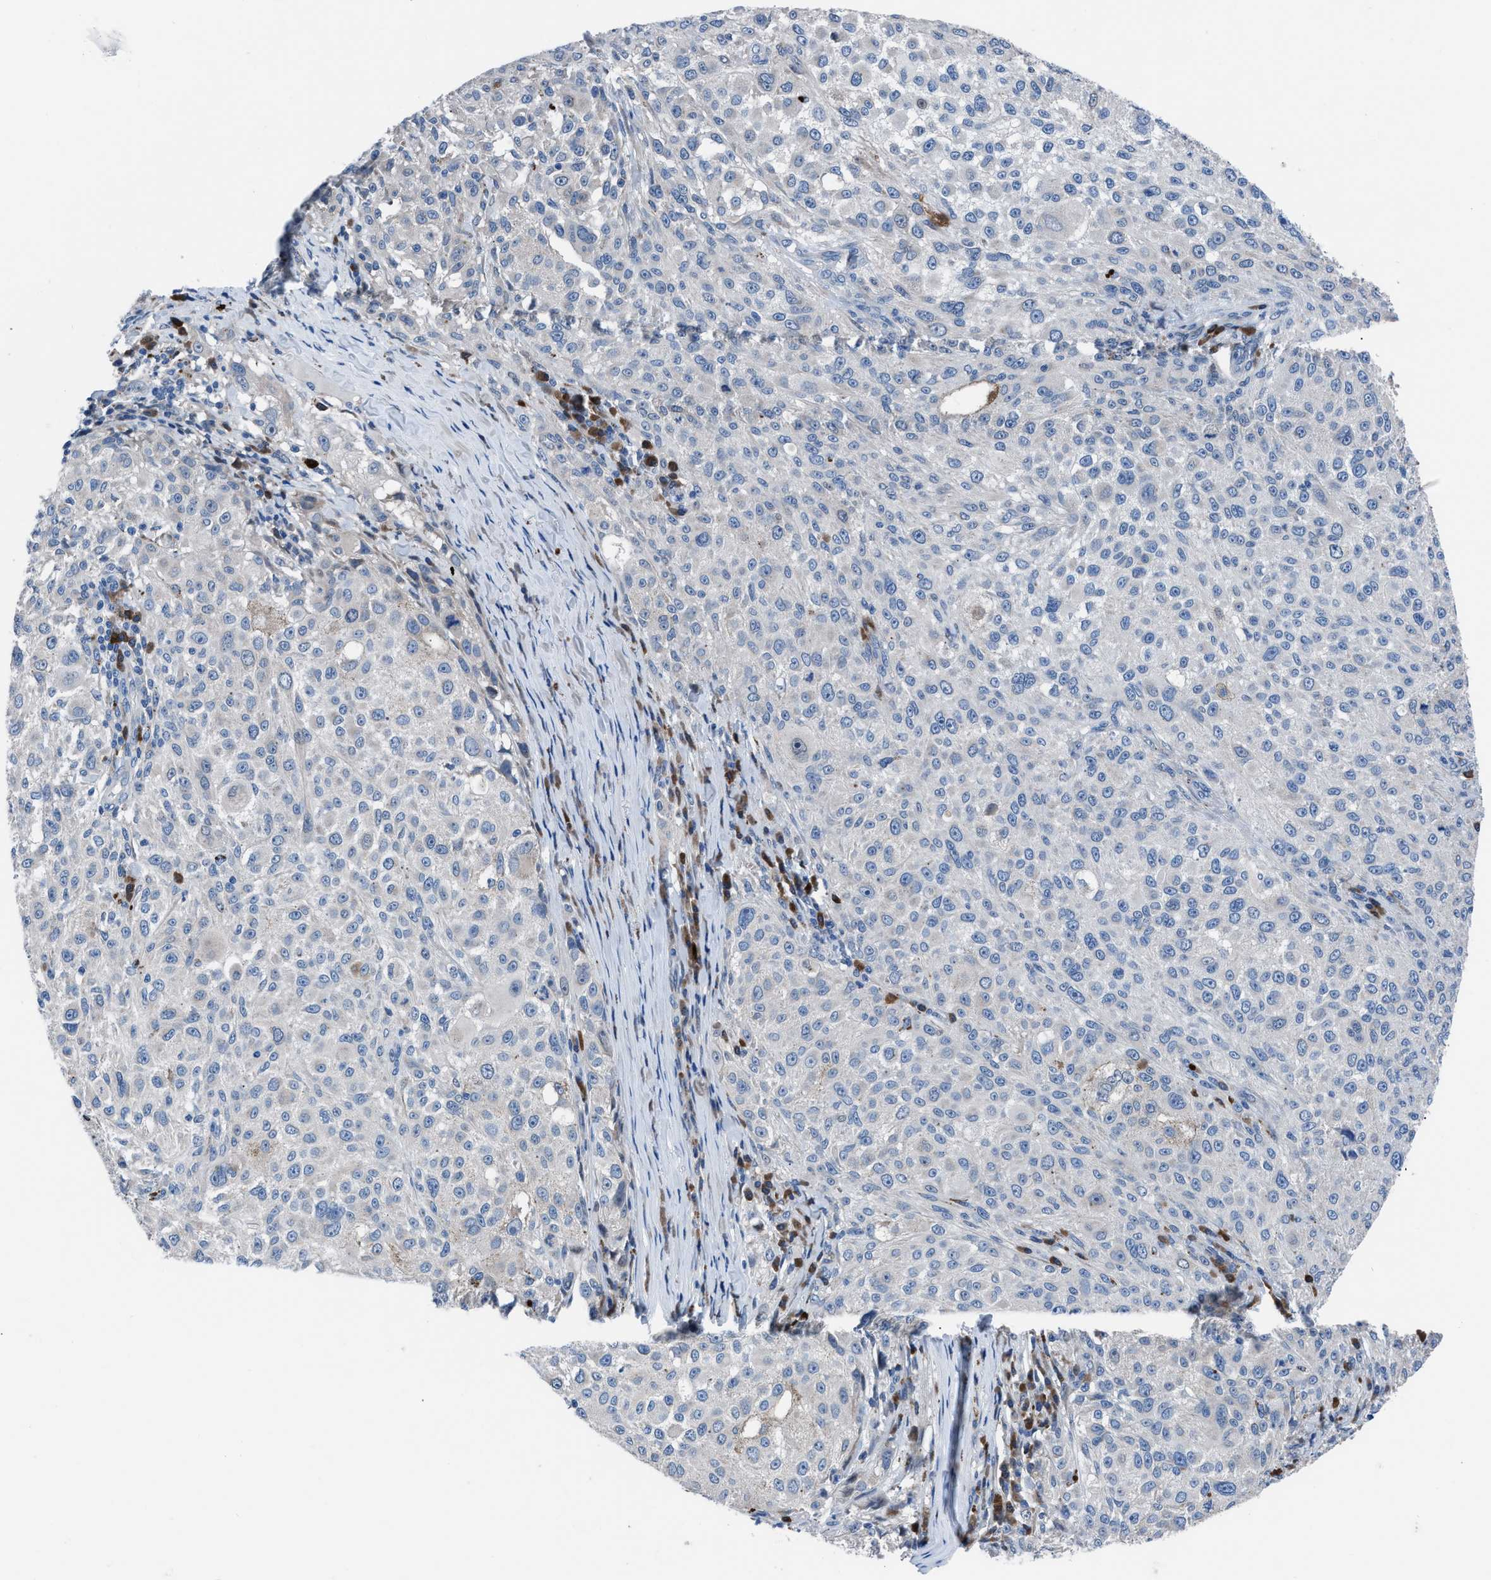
{"staining": {"intensity": "negative", "quantity": "none", "location": "none"}, "tissue": "melanoma", "cell_type": "Tumor cells", "image_type": "cancer", "snomed": [{"axis": "morphology", "description": "Necrosis, NOS"}, {"axis": "morphology", "description": "Malignant melanoma, NOS"}, {"axis": "topography", "description": "Skin"}], "caption": "The photomicrograph exhibits no staining of tumor cells in malignant melanoma.", "gene": "UAP1", "patient": {"sex": "female", "age": 87}}